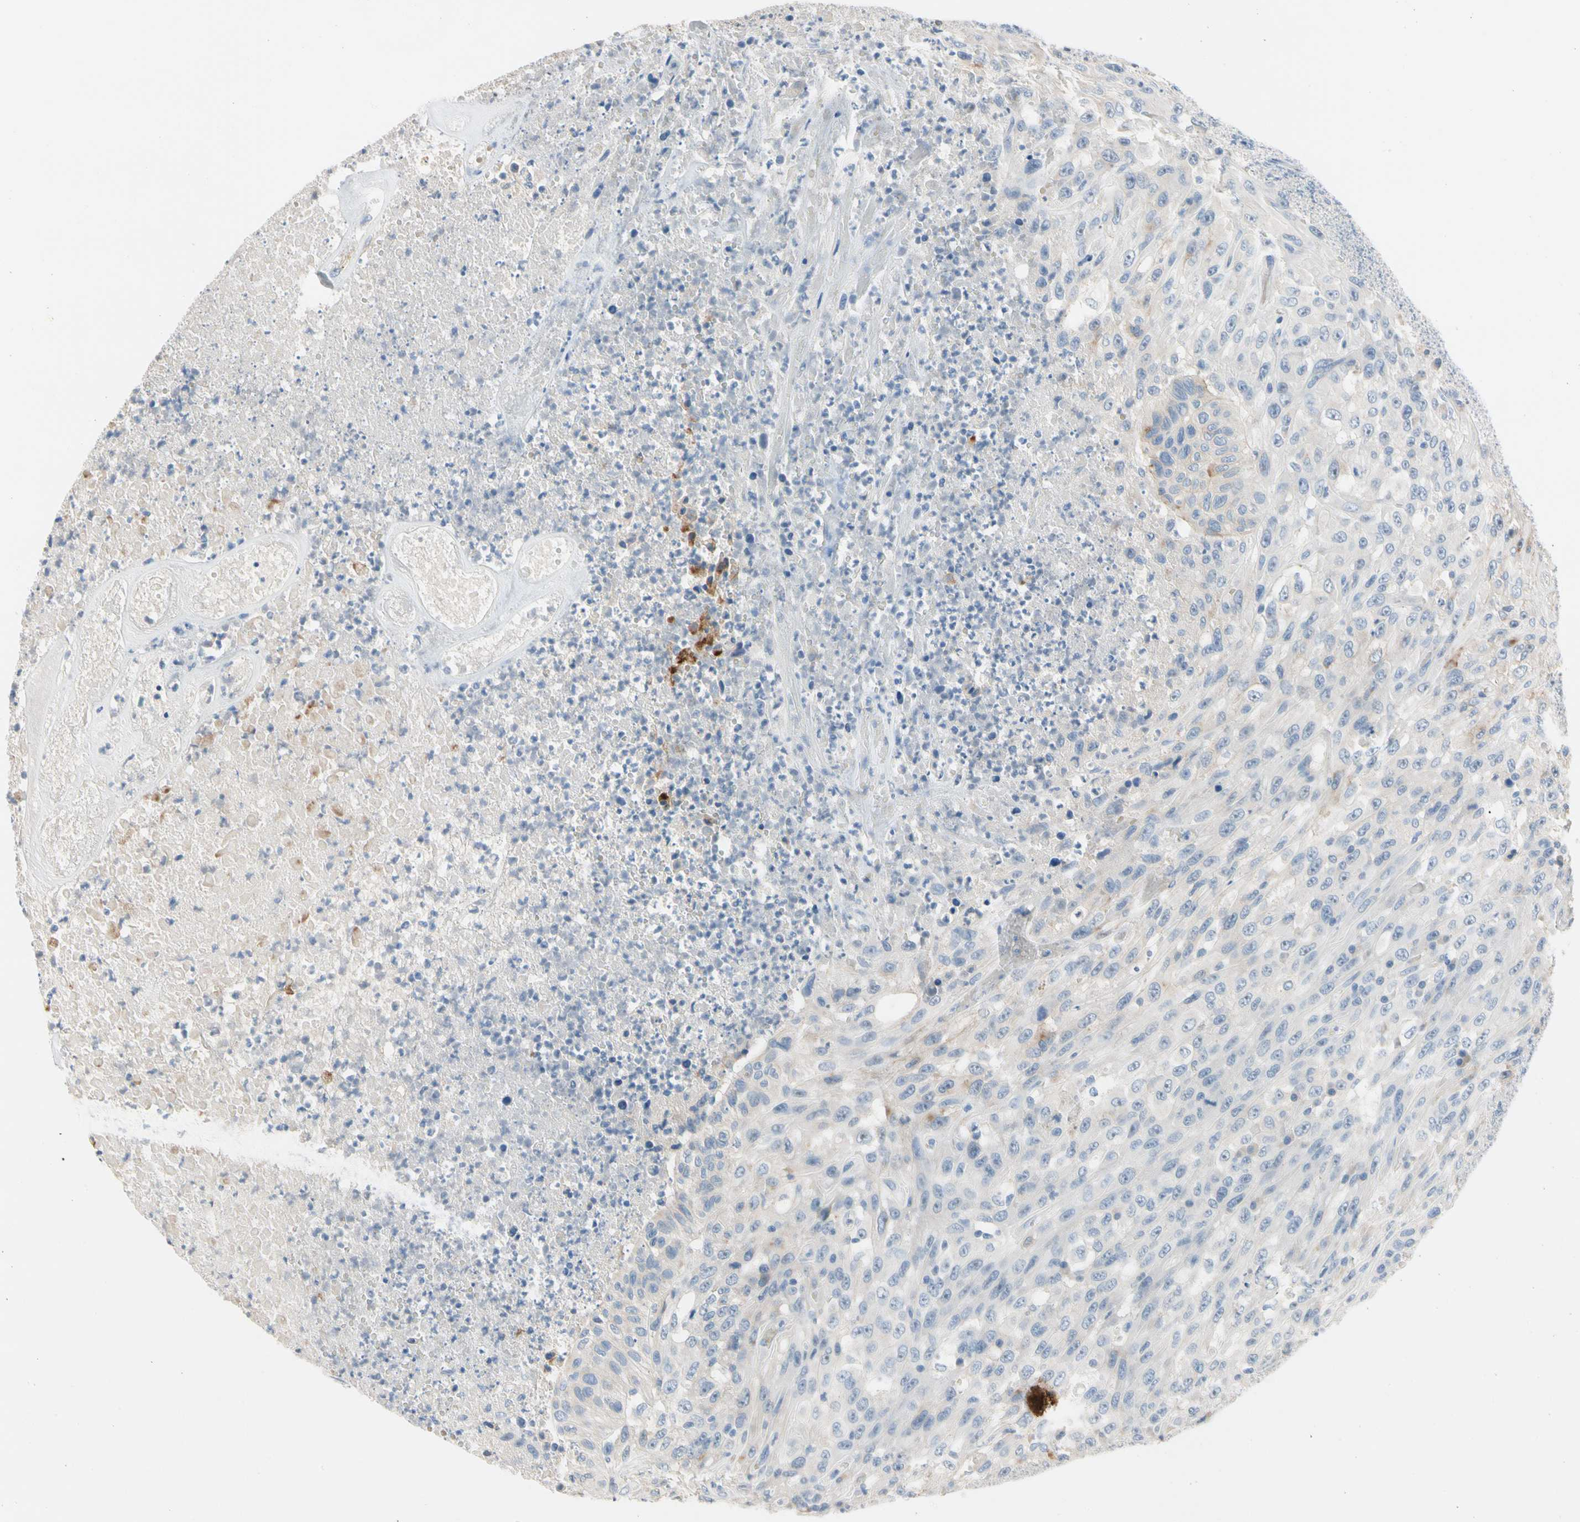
{"staining": {"intensity": "weak", "quantity": "<25%", "location": "cytoplasmic/membranous"}, "tissue": "urothelial cancer", "cell_type": "Tumor cells", "image_type": "cancer", "snomed": [{"axis": "morphology", "description": "Urothelial carcinoma, High grade"}, {"axis": "topography", "description": "Urinary bladder"}], "caption": "An image of human urothelial cancer is negative for staining in tumor cells. (Brightfield microscopy of DAB (3,3'-diaminobenzidine) immunohistochemistry at high magnification).", "gene": "MARK1", "patient": {"sex": "male", "age": 66}}